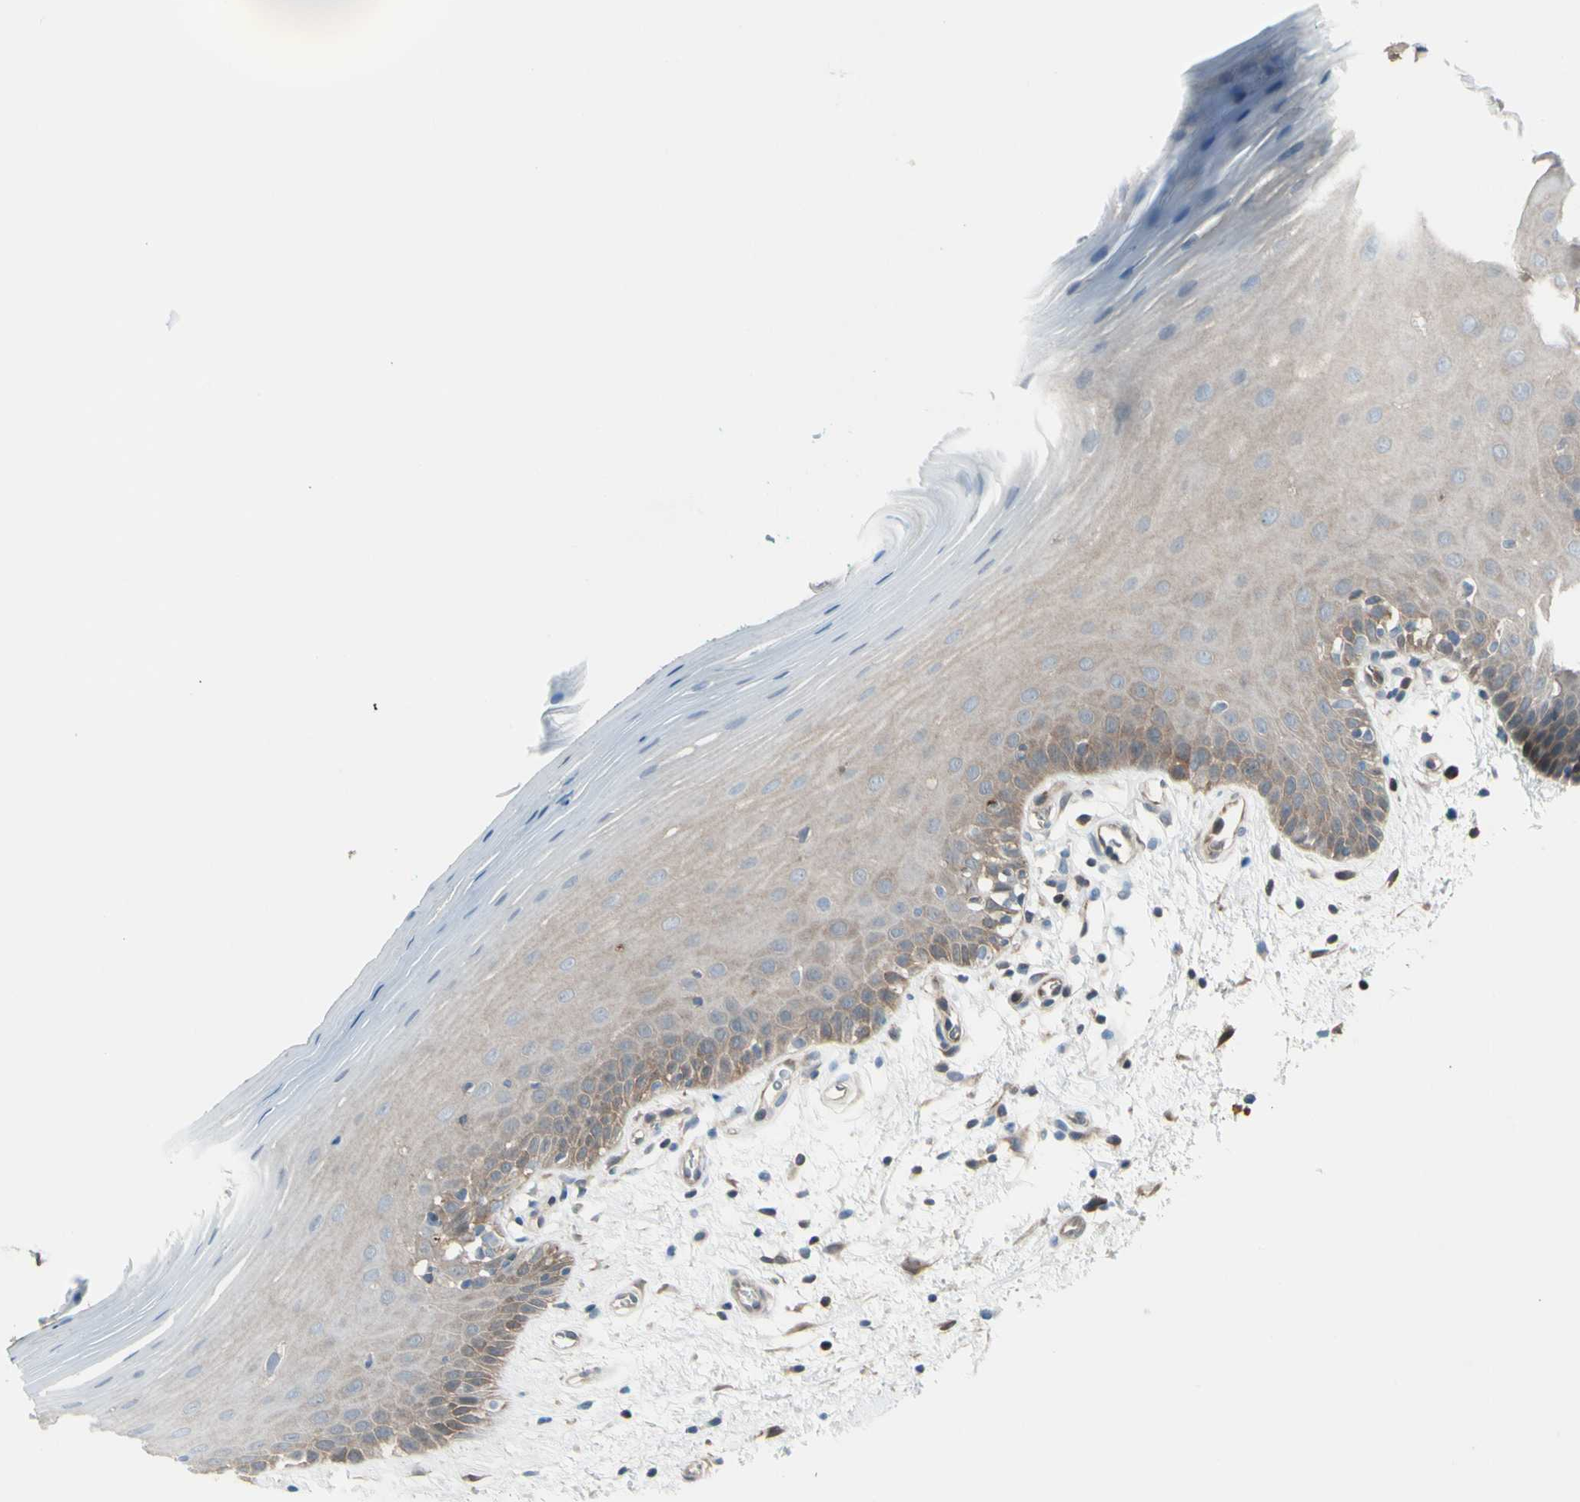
{"staining": {"intensity": "weak", "quantity": ">75%", "location": "cytoplasmic/membranous"}, "tissue": "oral mucosa", "cell_type": "Squamous epithelial cells", "image_type": "normal", "snomed": [{"axis": "morphology", "description": "Normal tissue, NOS"}, {"axis": "topography", "description": "Skeletal muscle"}, {"axis": "topography", "description": "Oral tissue"}], "caption": "Unremarkable oral mucosa was stained to show a protein in brown. There is low levels of weak cytoplasmic/membranous positivity in about >75% of squamous epithelial cells. The staining is performed using DAB brown chromogen to label protein expression. The nuclei are counter-stained blue using hematoxylin.", "gene": "YWHAQ", "patient": {"sex": "male", "age": 58}}